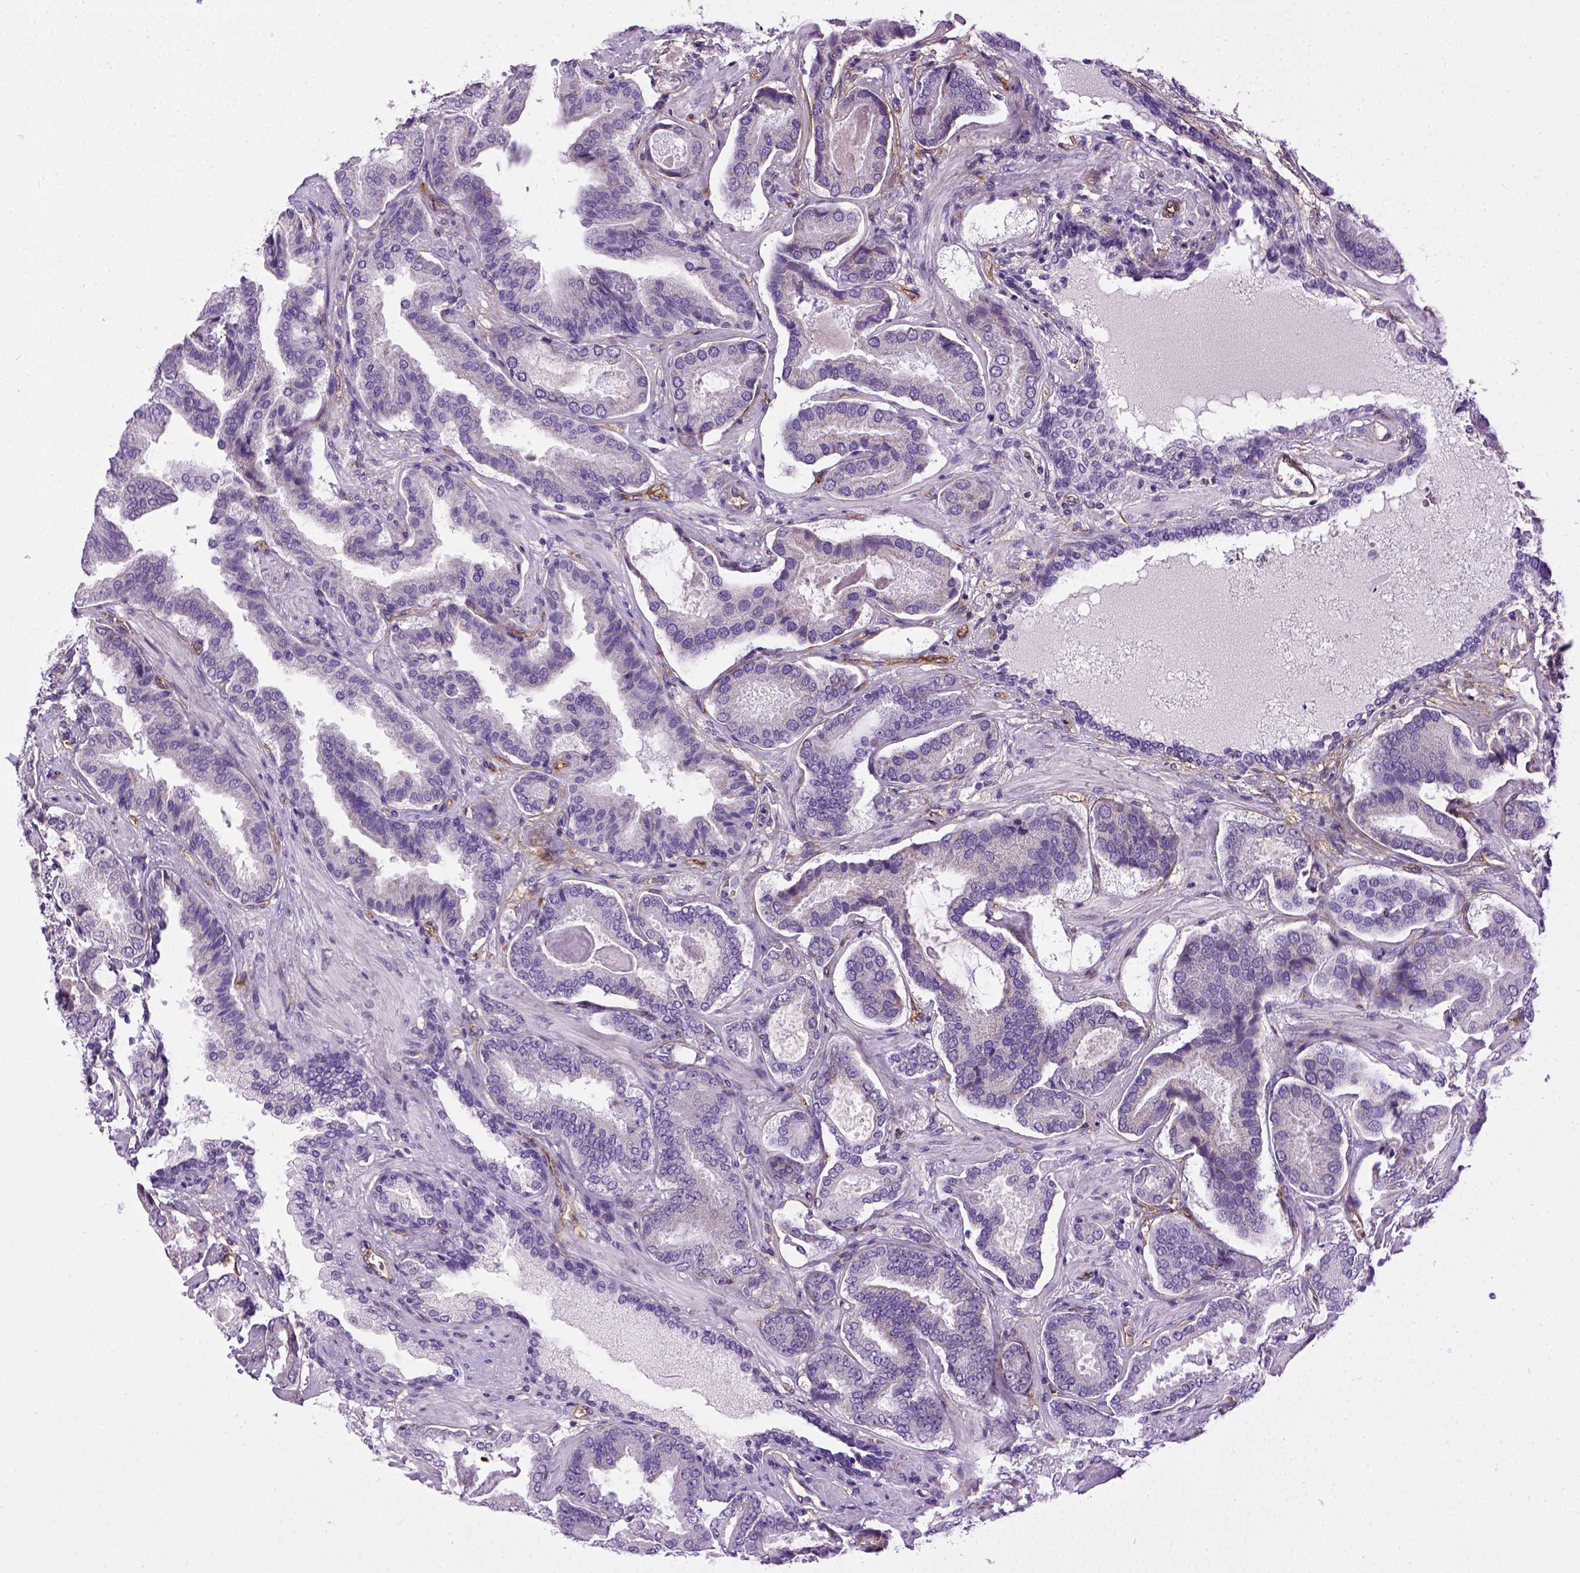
{"staining": {"intensity": "negative", "quantity": "none", "location": "none"}, "tissue": "prostate cancer", "cell_type": "Tumor cells", "image_type": "cancer", "snomed": [{"axis": "morphology", "description": "Adenocarcinoma, NOS"}, {"axis": "topography", "description": "Prostate"}], "caption": "Adenocarcinoma (prostate) was stained to show a protein in brown. There is no significant staining in tumor cells. (IHC, brightfield microscopy, high magnification).", "gene": "ENG", "patient": {"sex": "male", "age": 64}}